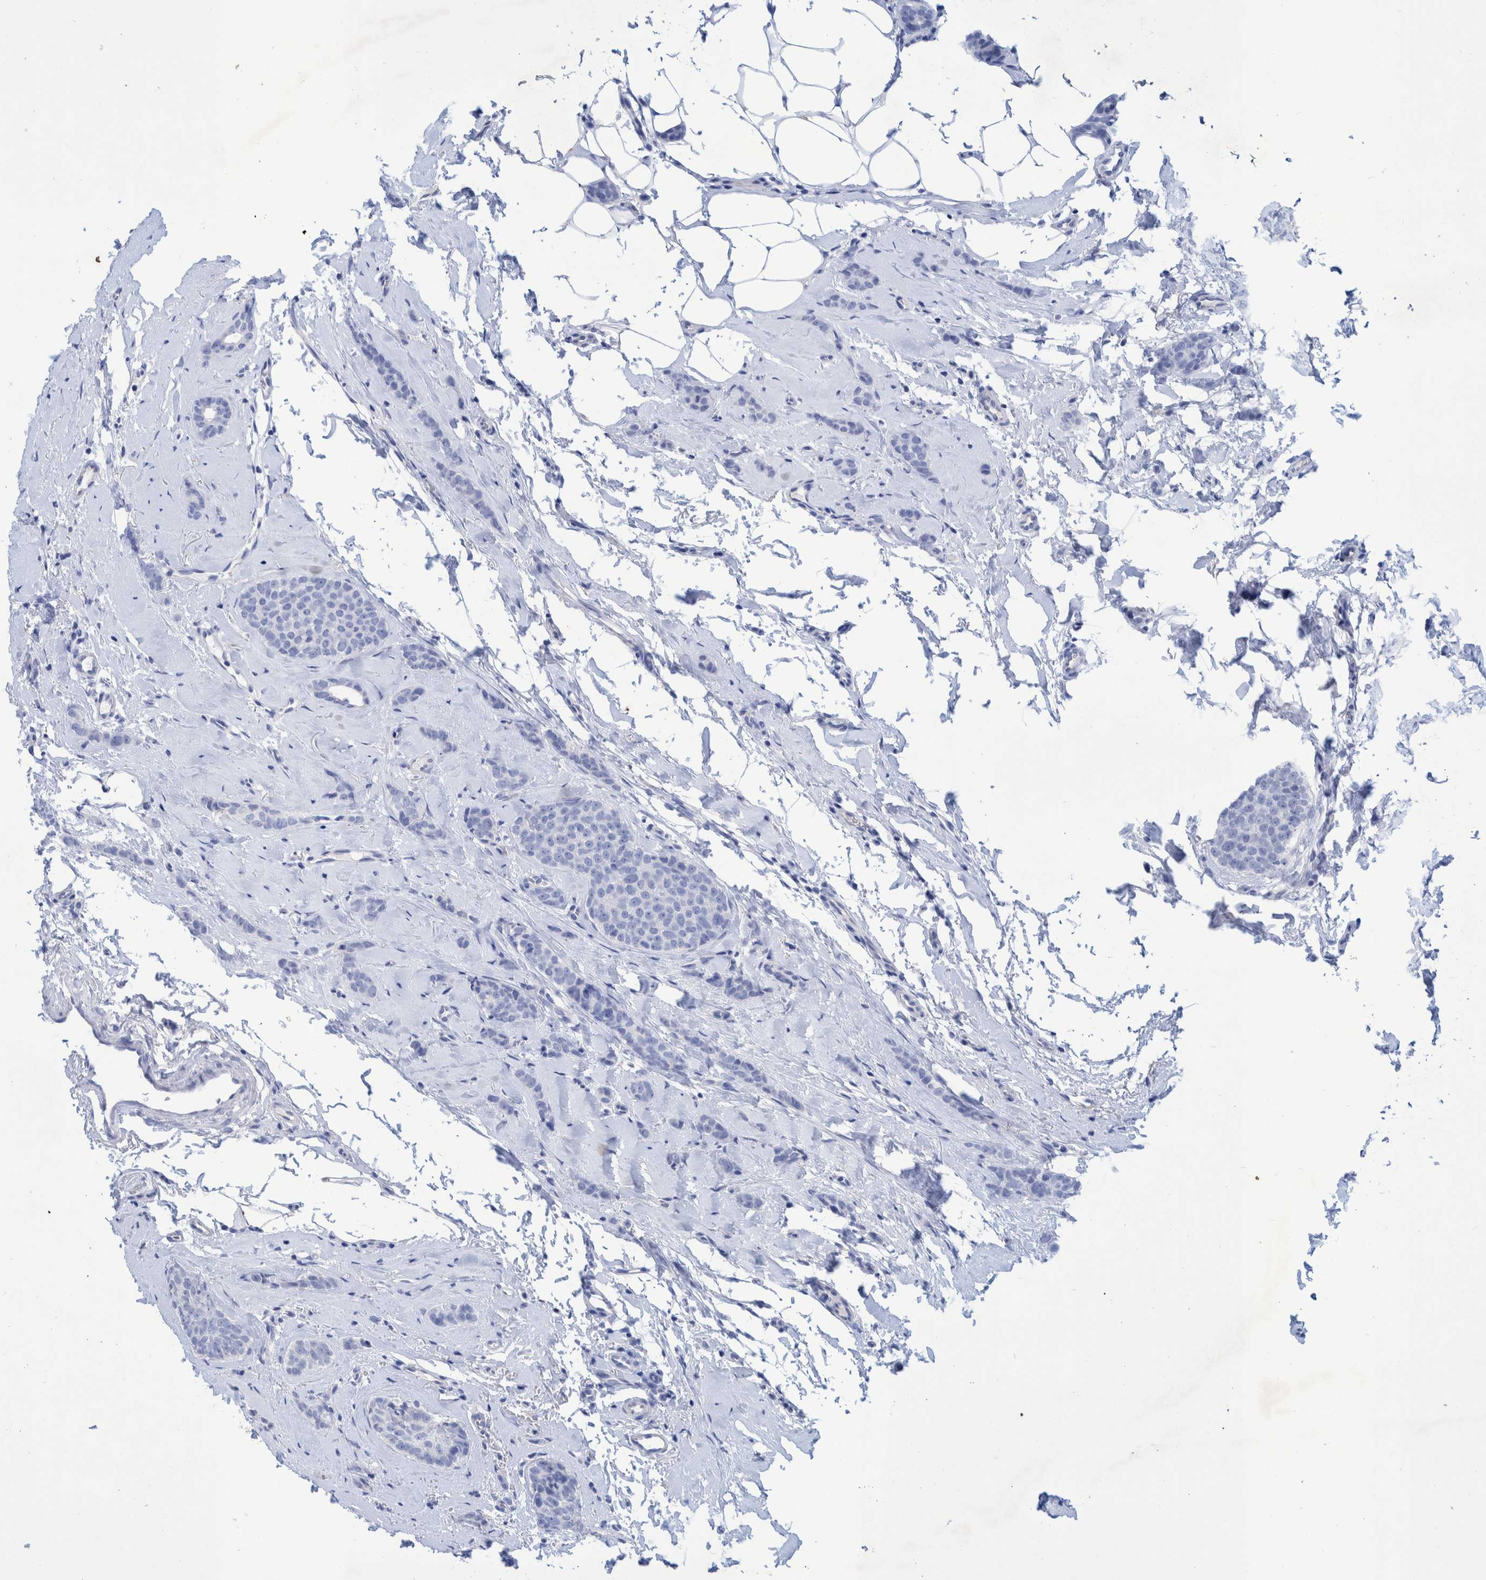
{"staining": {"intensity": "negative", "quantity": "none", "location": "none"}, "tissue": "breast cancer", "cell_type": "Tumor cells", "image_type": "cancer", "snomed": [{"axis": "morphology", "description": "Lobular carcinoma"}, {"axis": "topography", "description": "Skin"}, {"axis": "topography", "description": "Breast"}], "caption": "The micrograph demonstrates no staining of tumor cells in lobular carcinoma (breast). (Immunohistochemistry, brightfield microscopy, high magnification).", "gene": "PERP", "patient": {"sex": "female", "age": 46}}